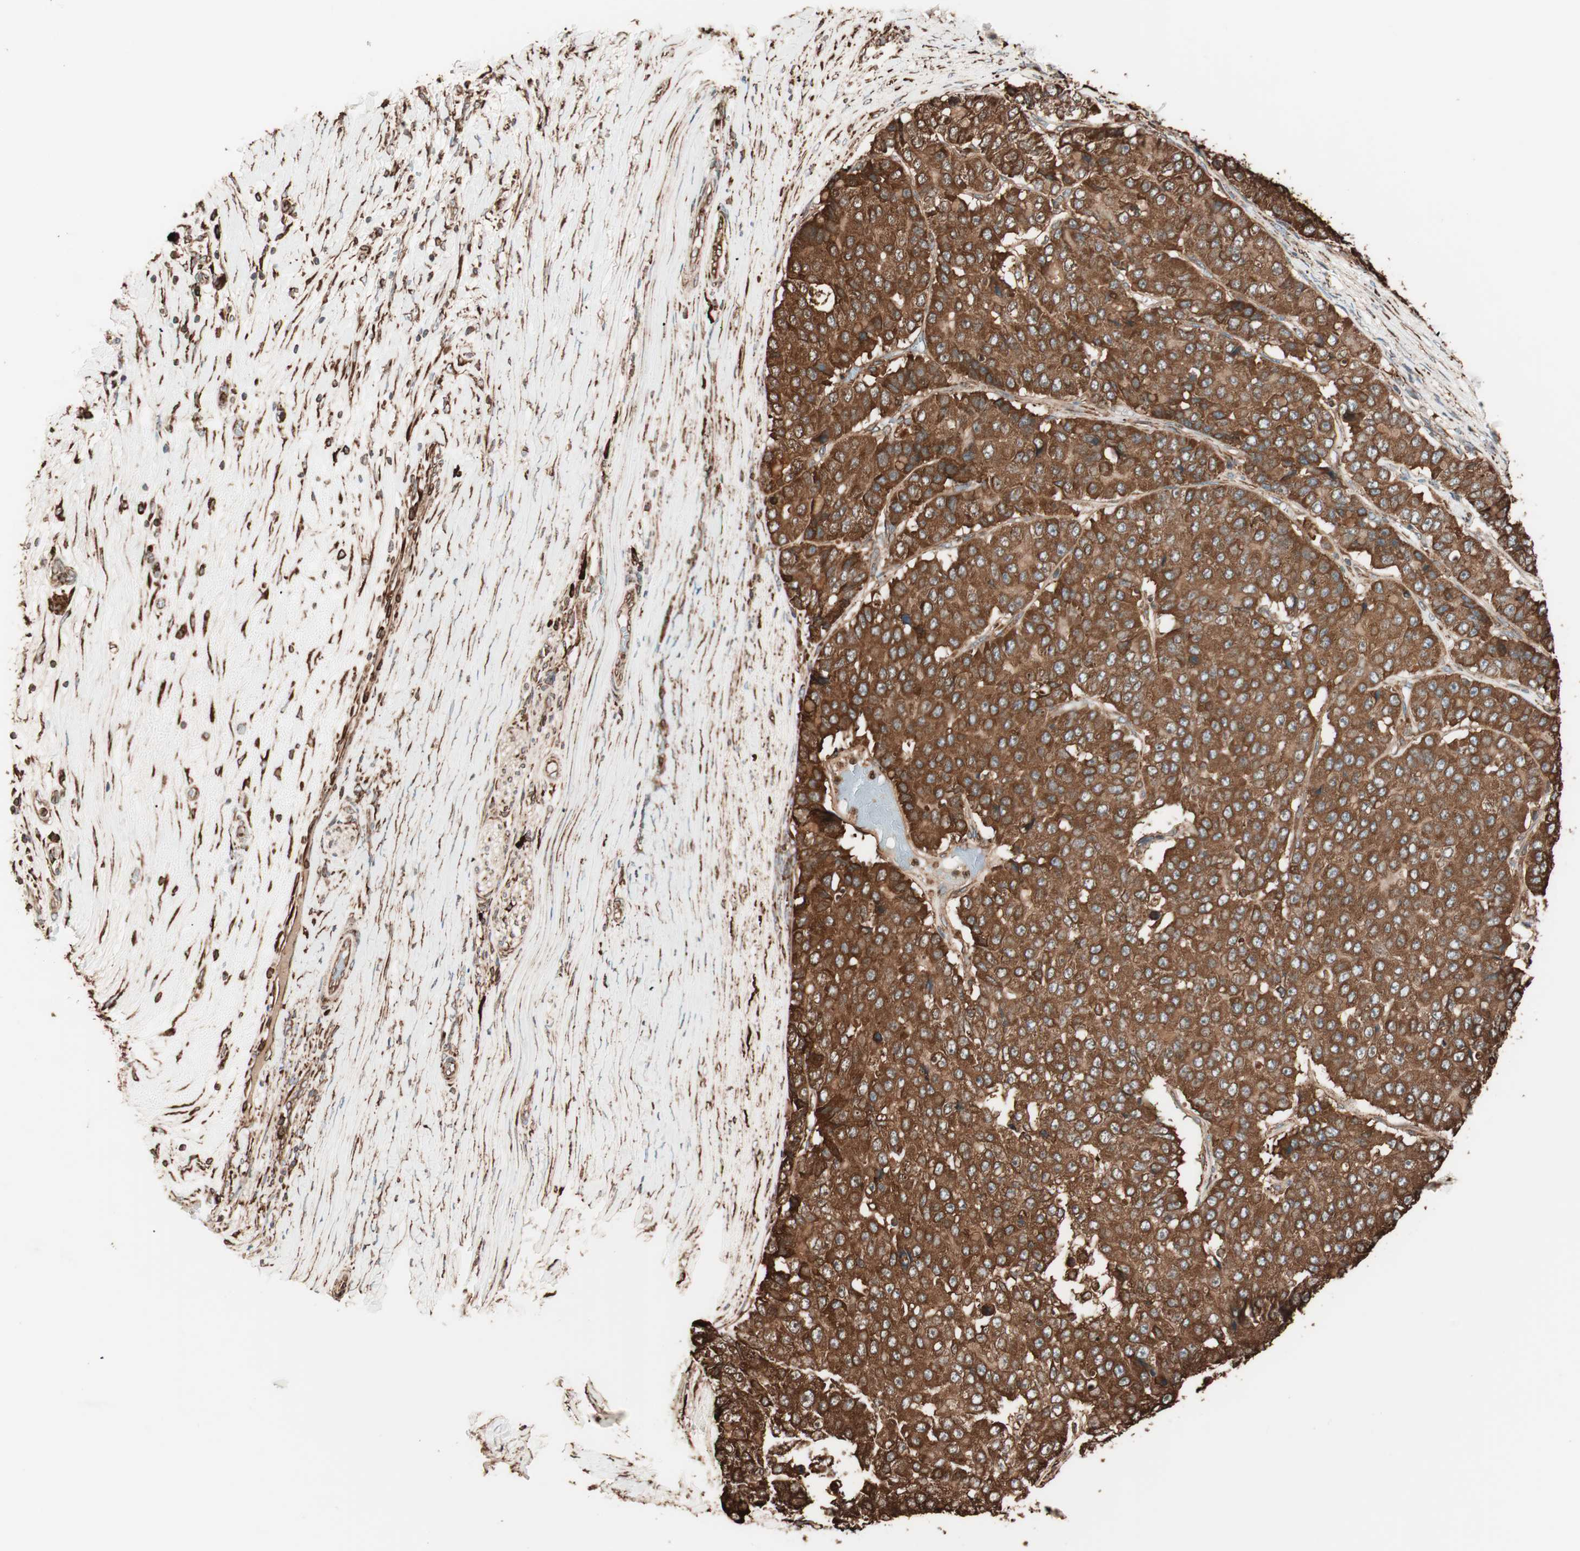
{"staining": {"intensity": "strong", "quantity": ">75%", "location": "cytoplasmic/membranous"}, "tissue": "pancreatic cancer", "cell_type": "Tumor cells", "image_type": "cancer", "snomed": [{"axis": "morphology", "description": "Adenocarcinoma, NOS"}, {"axis": "topography", "description": "Pancreas"}], "caption": "Pancreatic cancer (adenocarcinoma) tissue reveals strong cytoplasmic/membranous expression in about >75% of tumor cells, visualized by immunohistochemistry.", "gene": "VEGFA", "patient": {"sex": "male", "age": 50}}